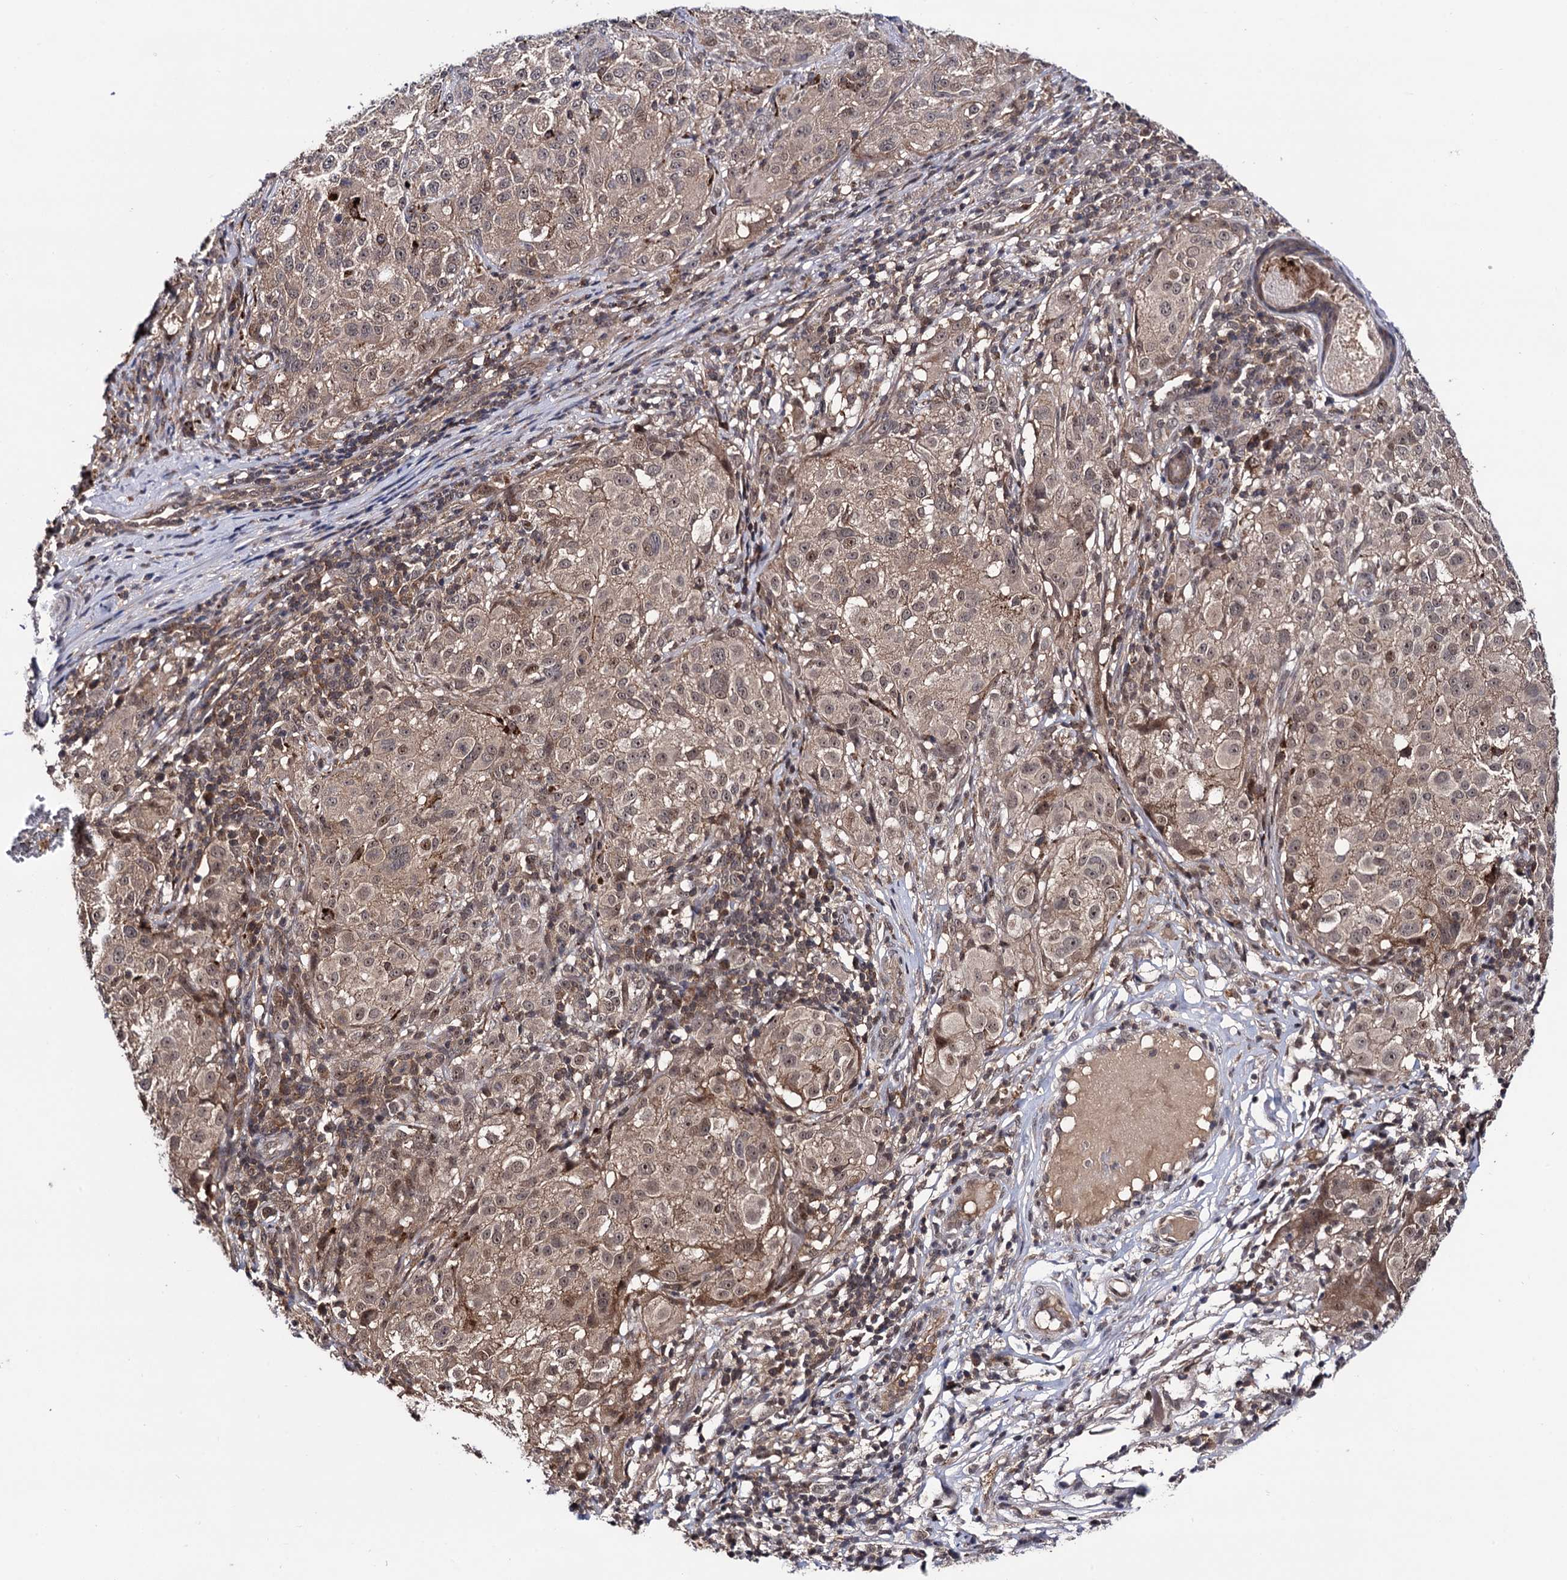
{"staining": {"intensity": "moderate", "quantity": ">75%", "location": "cytoplasmic/membranous,nuclear"}, "tissue": "melanoma", "cell_type": "Tumor cells", "image_type": "cancer", "snomed": [{"axis": "morphology", "description": "Necrosis, NOS"}, {"axis": "morphology", "description": "Malignant melanoma, NOS"}, {"axis": "topography", "description": "Skin"}], "caption": "DAB (3,3'-diaminobenzidine) immunohistochemical staining of human malignant melanoma shows moderate cytoplasmic/membranous and nuclear protein expression in about >75% of tumor cells.", "gene": "MICAL2", "patient": {"sex": "female", "age": 87}}